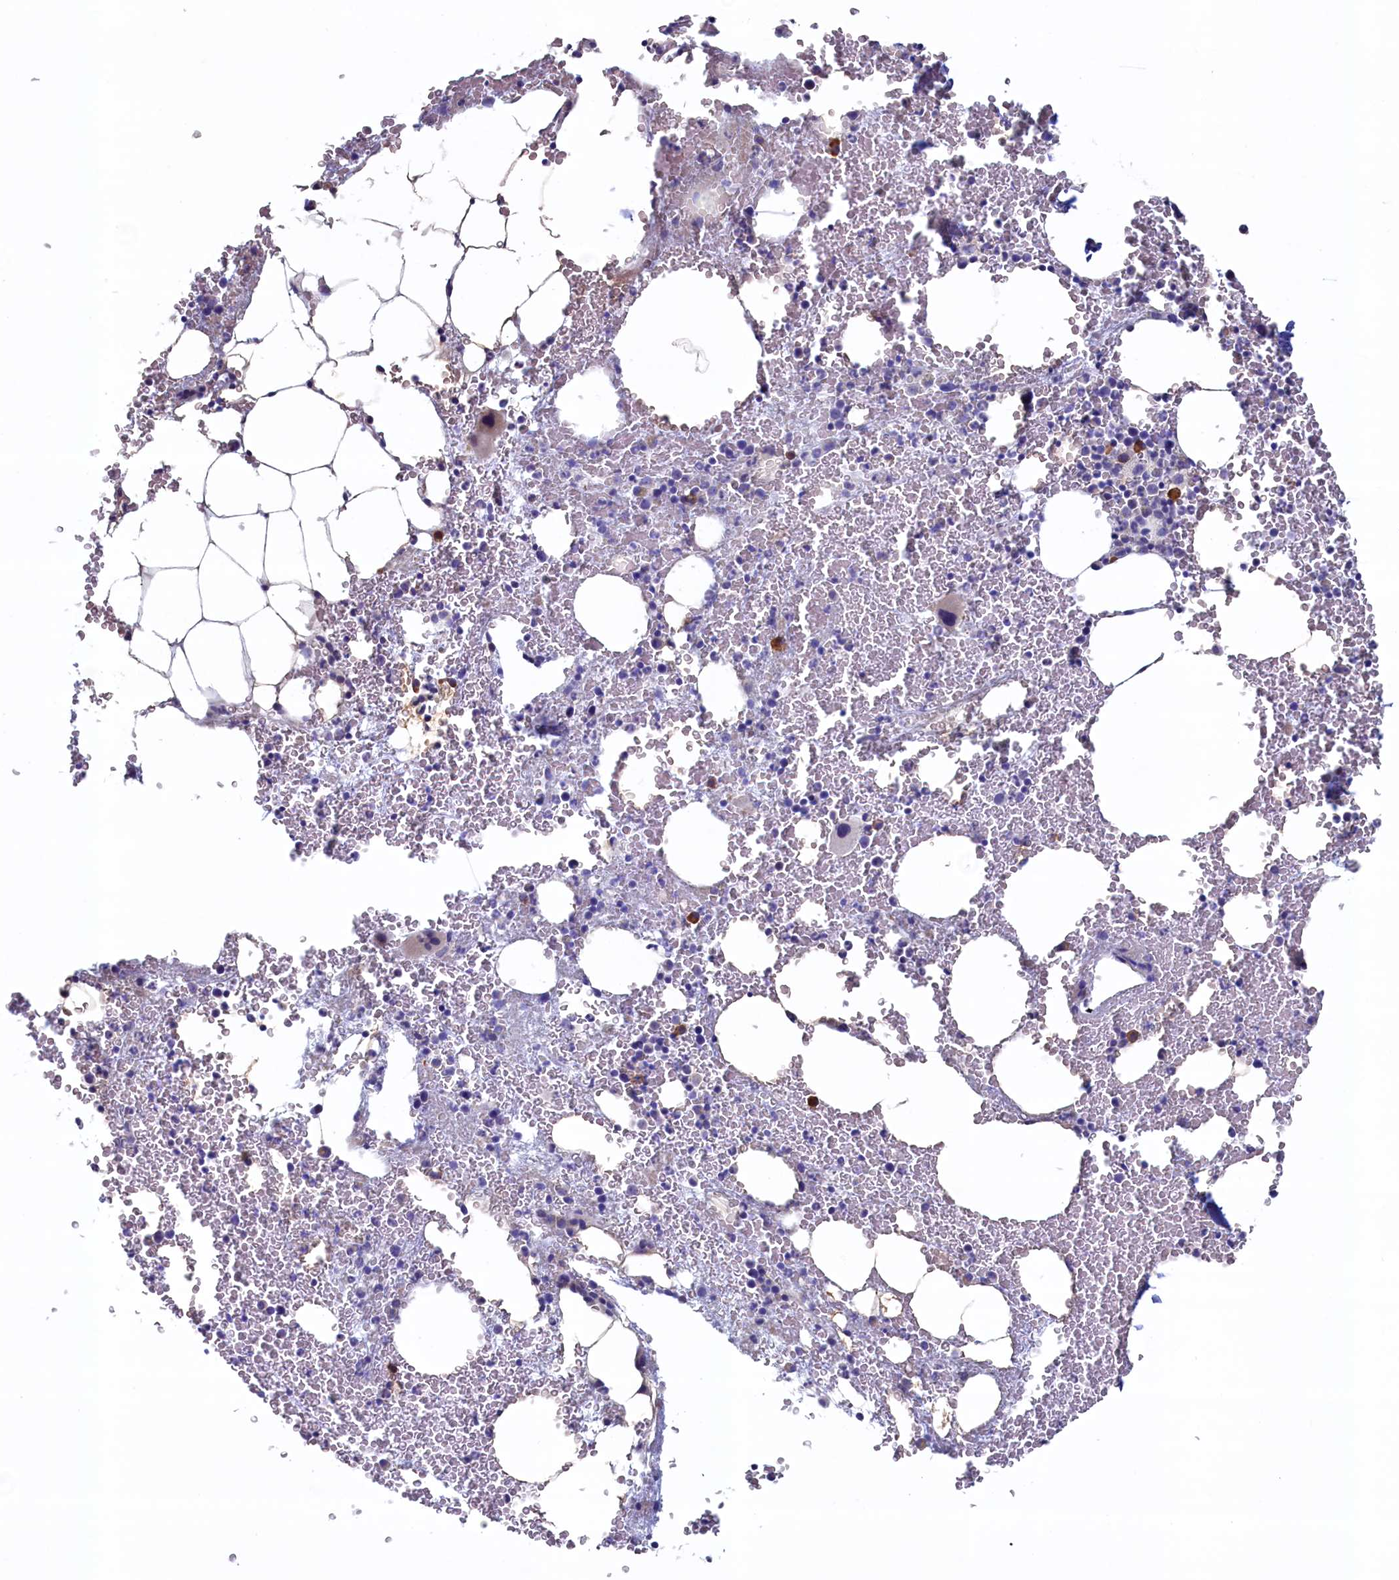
{"staining": {"intensity": "strong", "quantity": "<25%", "location": "cytoplasmic/membranous"}, "tissue": "bone marrow", "cell_type": "Hematopoietic cells", "image_type": "normal", "snomed": [{"axis": "morphology", "description": "Normal tissue, NOS"}, {"axis": "morphology", "description": "Inflammation, NOS"}, {"axis": "topography", "description": "Bone marrow"}], "caption": "IHC histopathology image of unremarkable human bone marrow stained for a protein (brown), which exhibits medium levels of strong cytoplasmic/membranous positivity in approximately <25% of hematopoietic cells.", "gene": "CBLIF", "patient": {"sex": "female", "age": 78}}